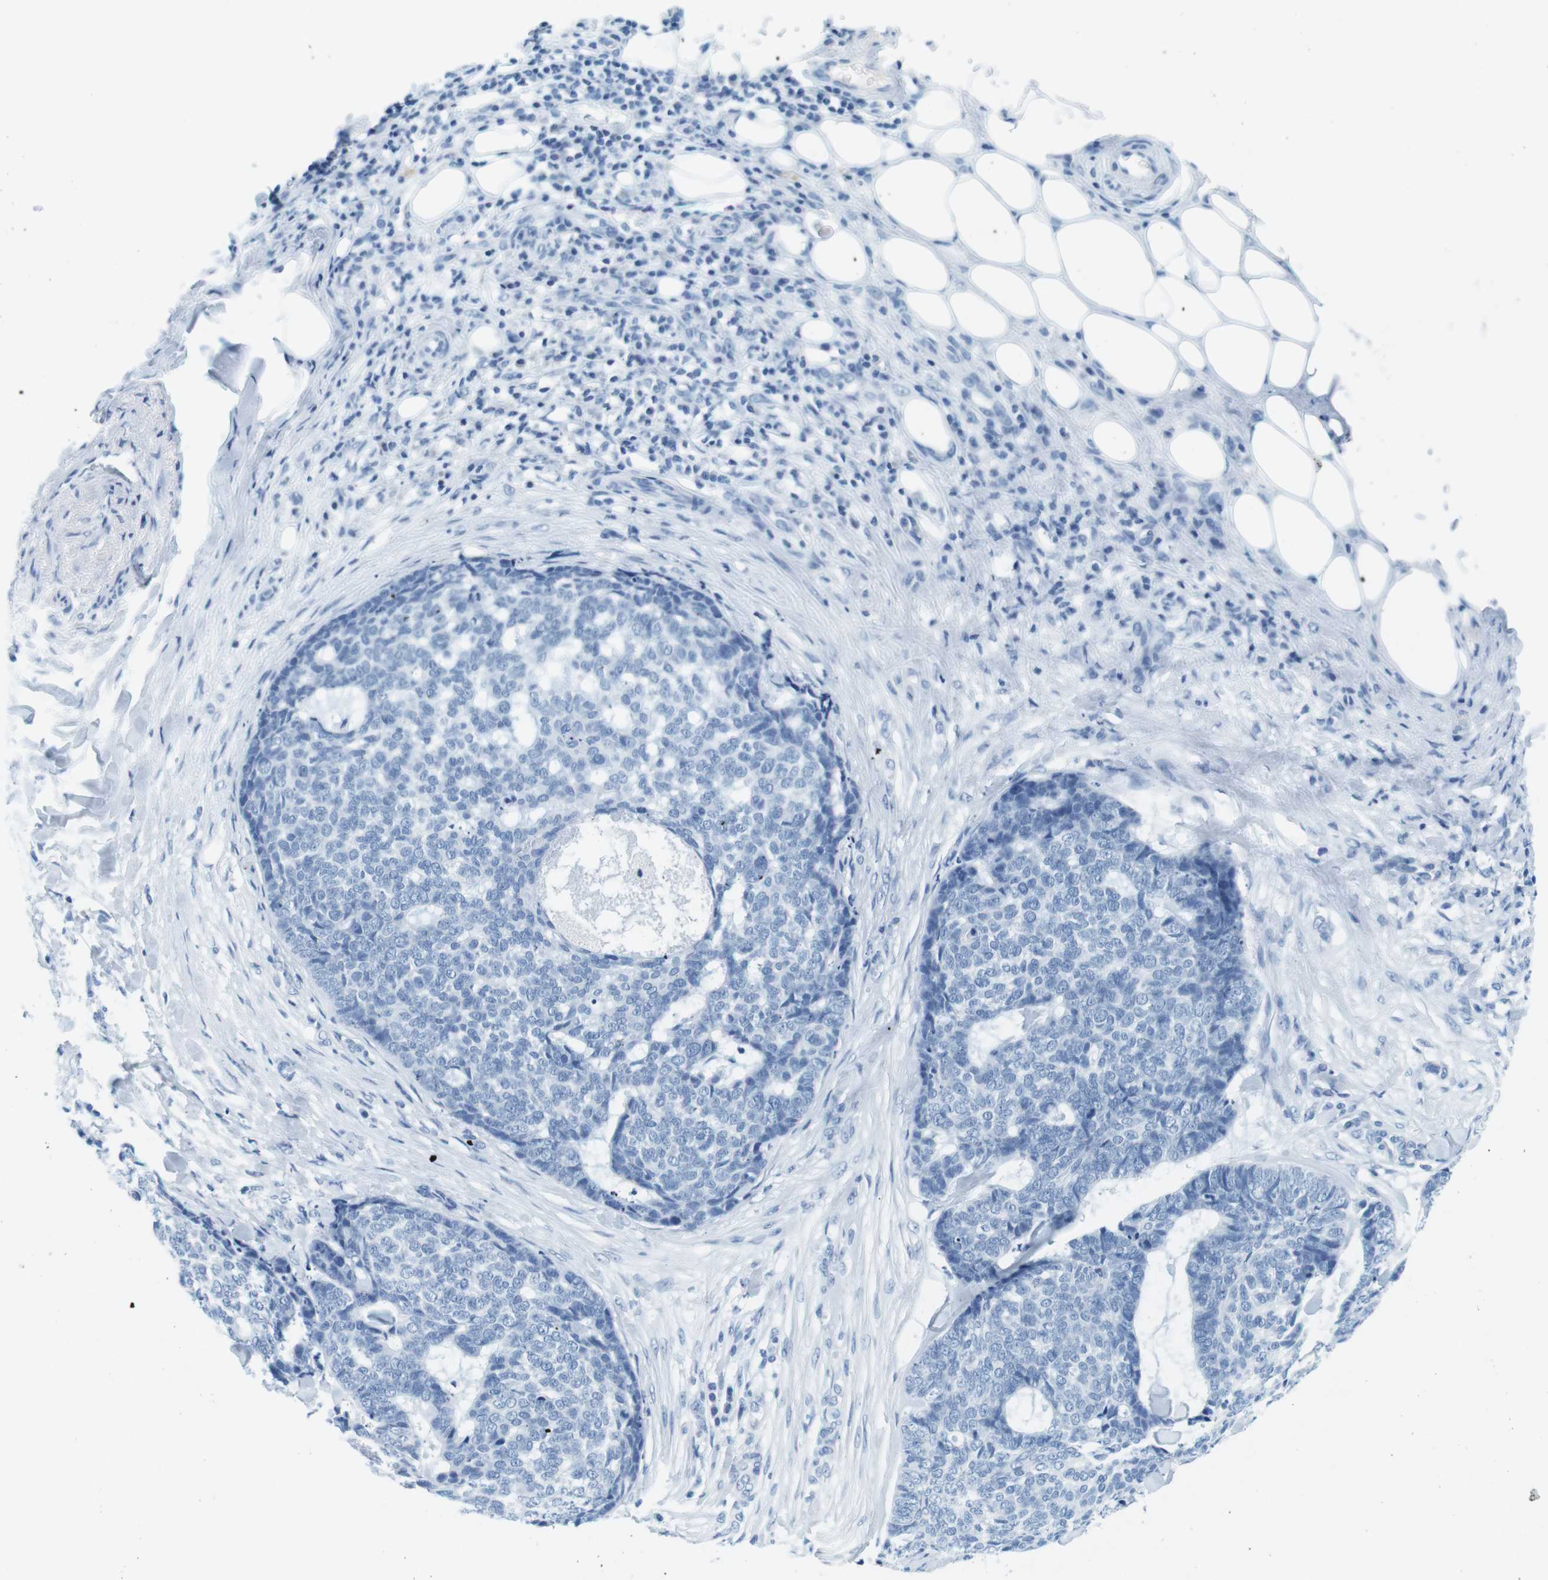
{"staining": {"intensity": "negative", "quantity": "none", "location": "none"}, "tissue": "skin cancer", "cell_type": "Tumor cells", "image_type": "cancer", "snomed": [{"axis": "morphology", "description": "Basal cell carcinoma"}, {"axis": "topography", "description": "Skin"}], "caption": "Human skin basal cell carcinoma stained for a protein using IHC reveals no expression in tumor cells.", "gene": "CYP2C9", "patient": {"sex": "male", "age": 84}}